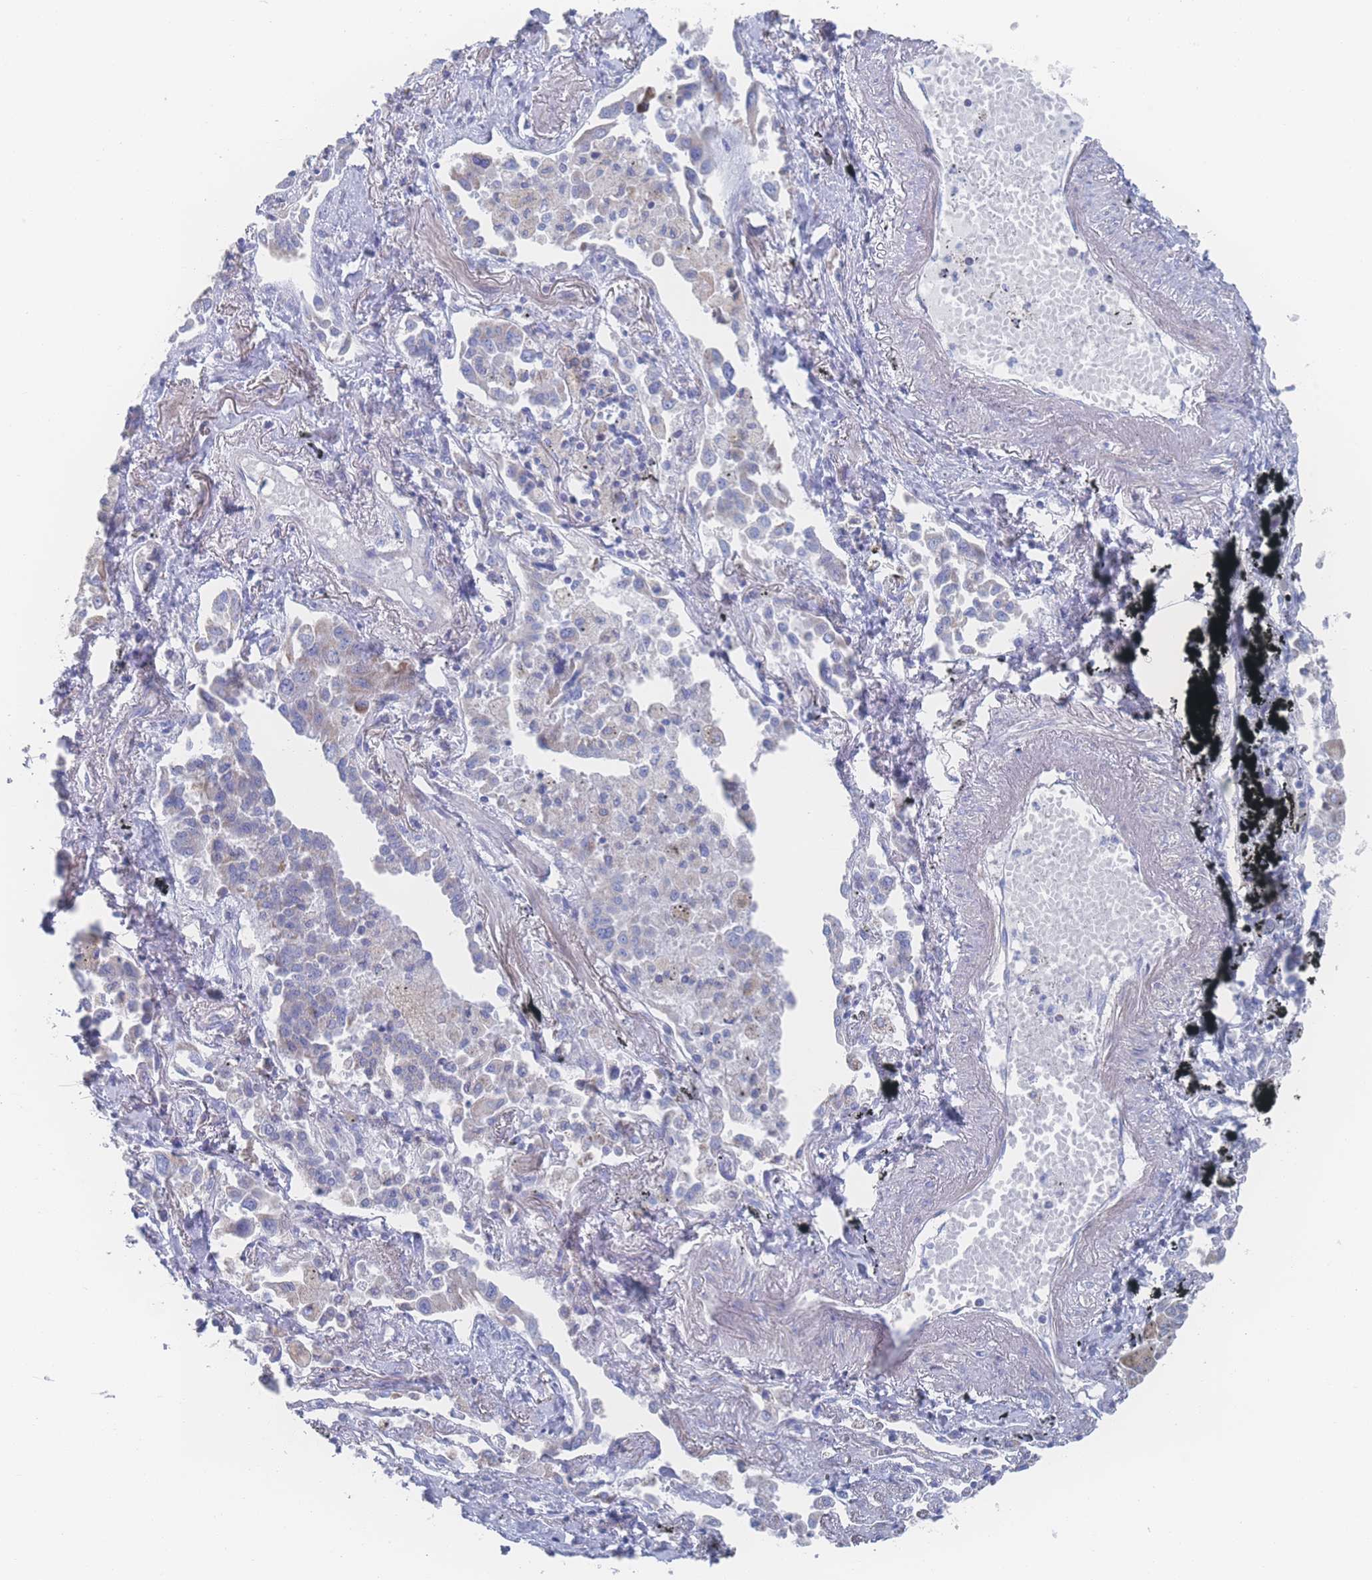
{"staining": {"intensity": "weak", "quantity": "<25%", "location": "cytoplasmic/membranous"}, "tissue": "lung cancer", "cell_type": "Tumor cells", "image_type": "cancer", "snomed": [{"axis": "morphology", "description": "Adenocarcinoma, NOS"}, {"axis": "topography", "description": "Lung"}], "caption": "Immunohistochemical staining of human lung cancer demonstrates no significant positivity in tumor cells. (DAB immunohistochemistry visualized using brightfield microscopy, high magnification).", "gene": "SNPH", "patient": {"sex": "male", "age": 67}}